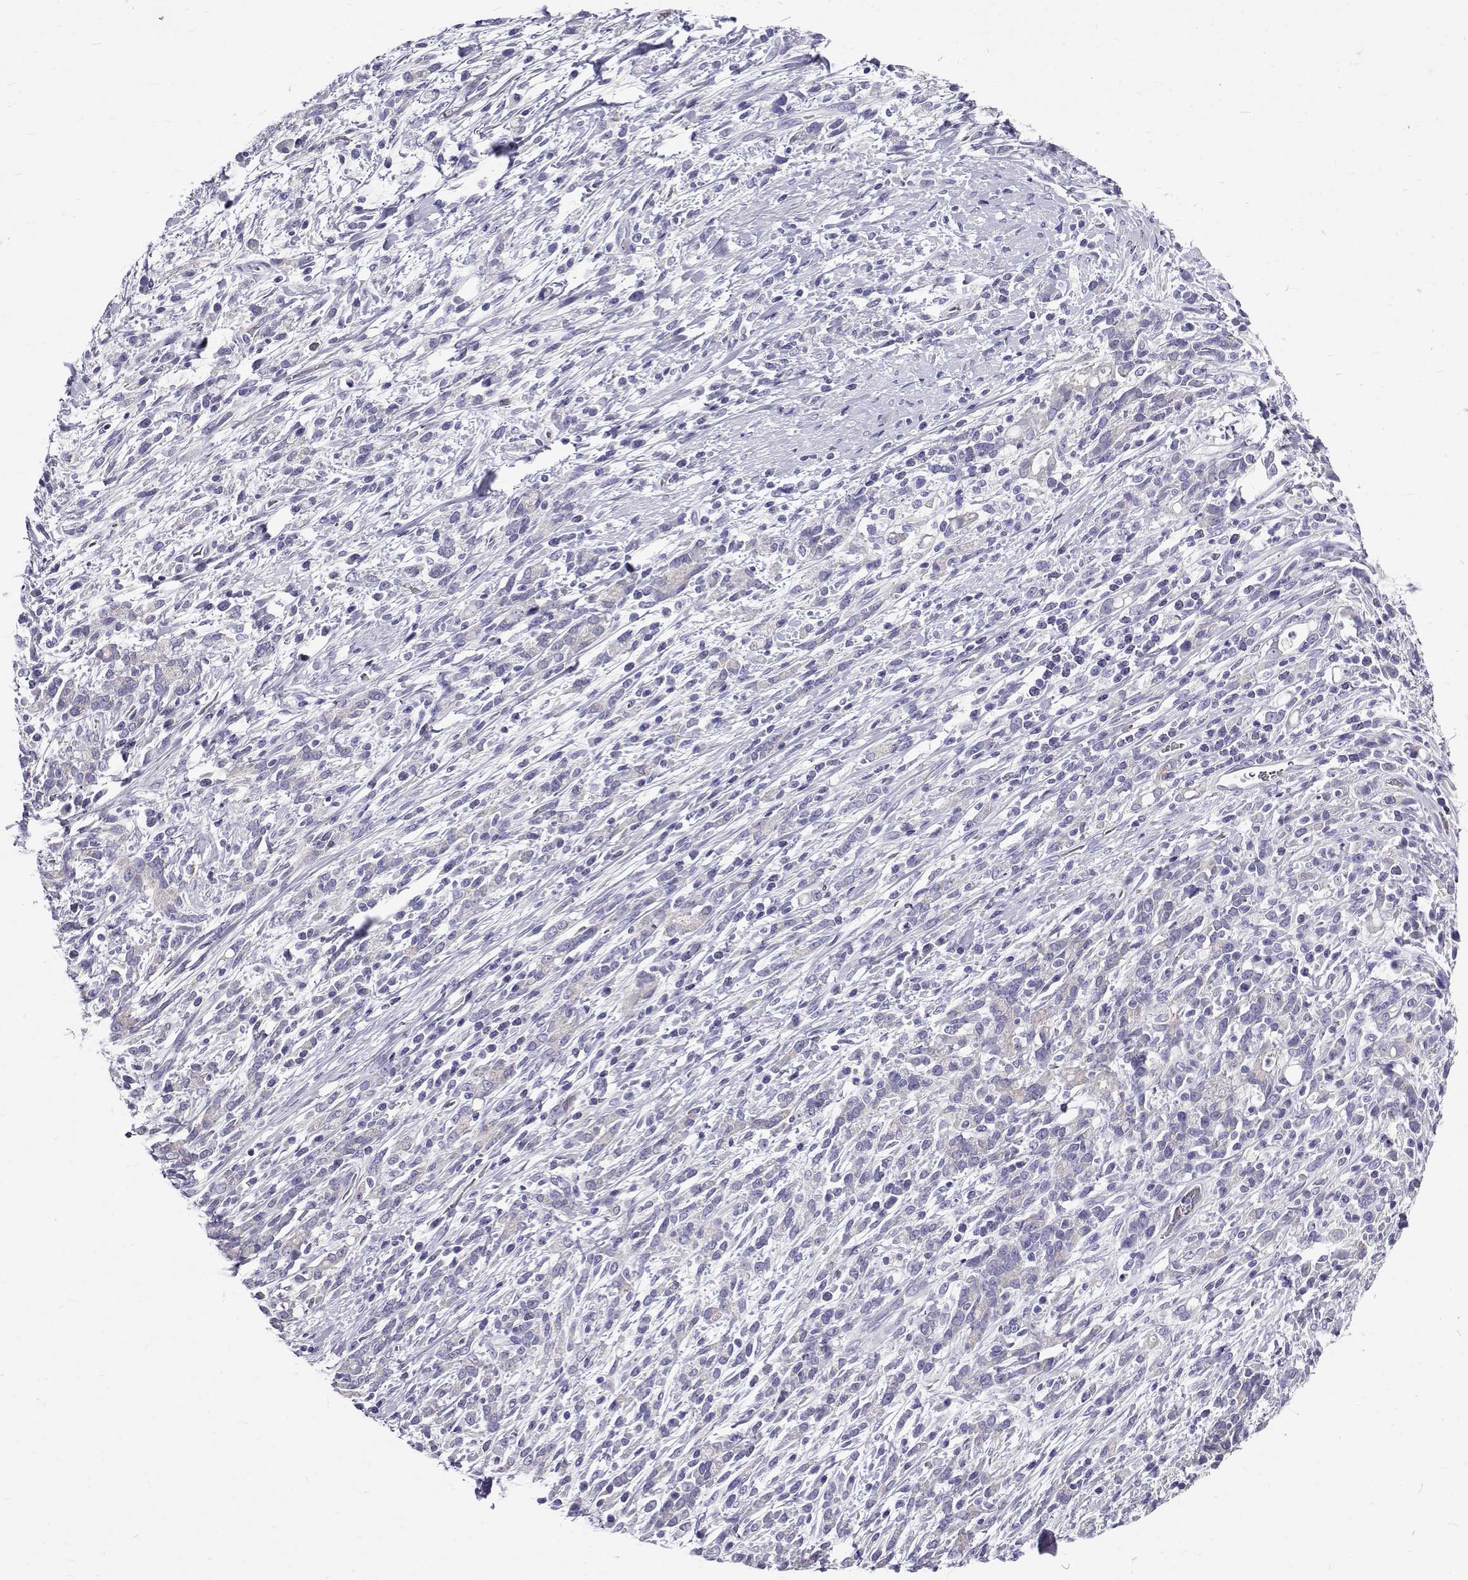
{"staining": {"intensity": "negative", "quantity": "none", "location": "none"}, "tissue": "stomach cancer", "cell_type": "Tumor cells", "image_type": "cancer", "snomed": [{"axis": "morphology", "description": "Adenocarcinoma, NOS"}, {"axis": "topography", "description": "Stomach"}], "caption": "Micrograph shows no significant protein expression in tumor cells of stomach cancer (adenocarcinoma).", "gene": "IGSF1", "patient": {"sex": "female", "age": 57}}